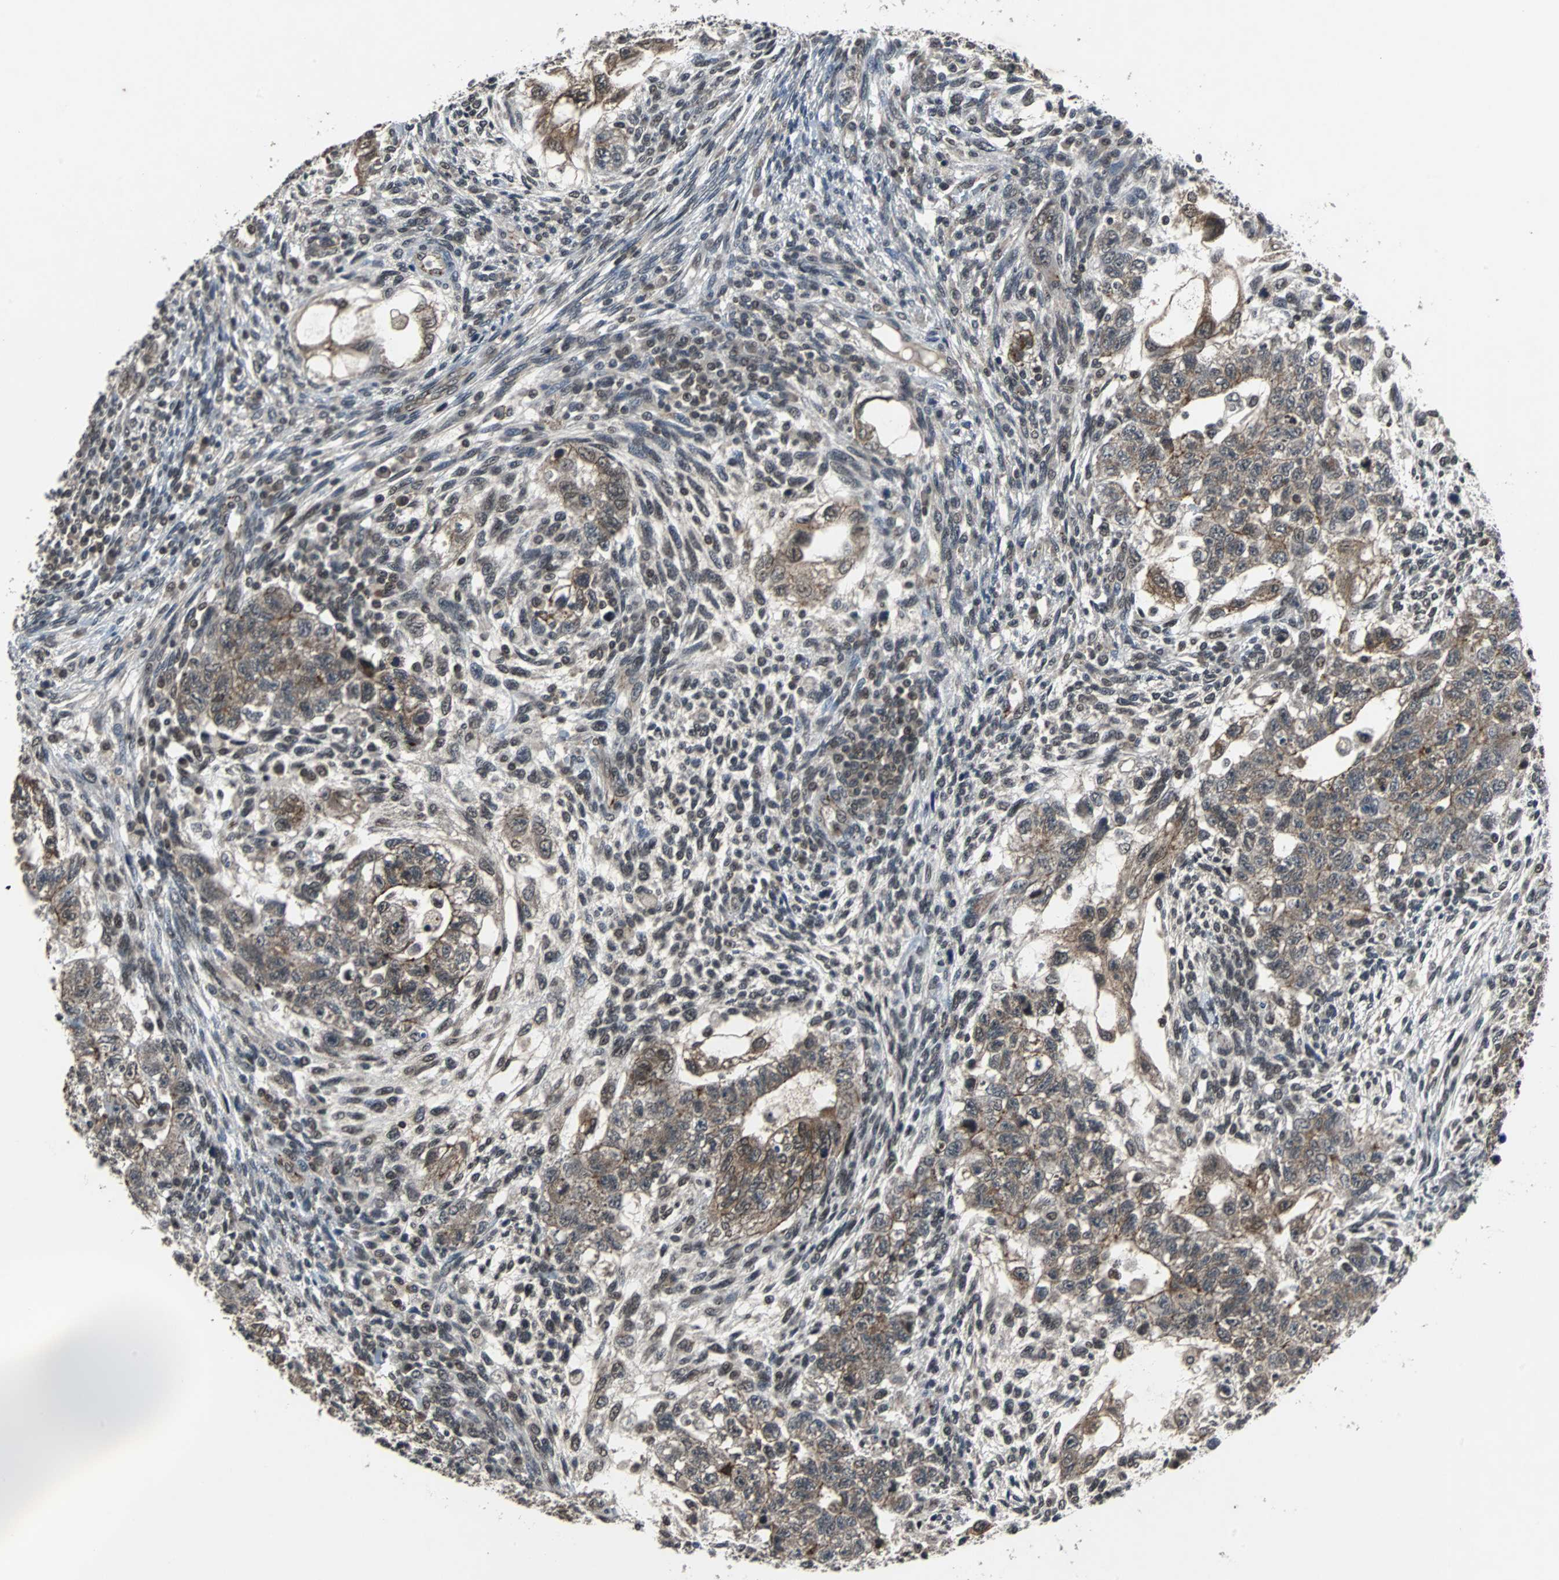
{"staining": {"intensity": "weak", "quantity": ">75%", "location": "cytoplasmic/membranous"}, "tissue": "testis cancer", "cell_type": "Tumor cells", "image_type": "cancer", "snomed": [{"axis": "morphology", "description": "Normal tissue, NOS"}, {"axis": "morphology", "description": "Carcinoma, Embryonal, NOS"}, {"axis": "topography", "description": "Testis"}], "caption": "Testis cancer (embryonal carcinoma) tissue demonstrates weak cytoplasmic/membranous expression in about >75% of tumor cells, visualized by immunohistochemistry.", "gene": "LSR", "patient": {"sex": "male", "age": 36}}